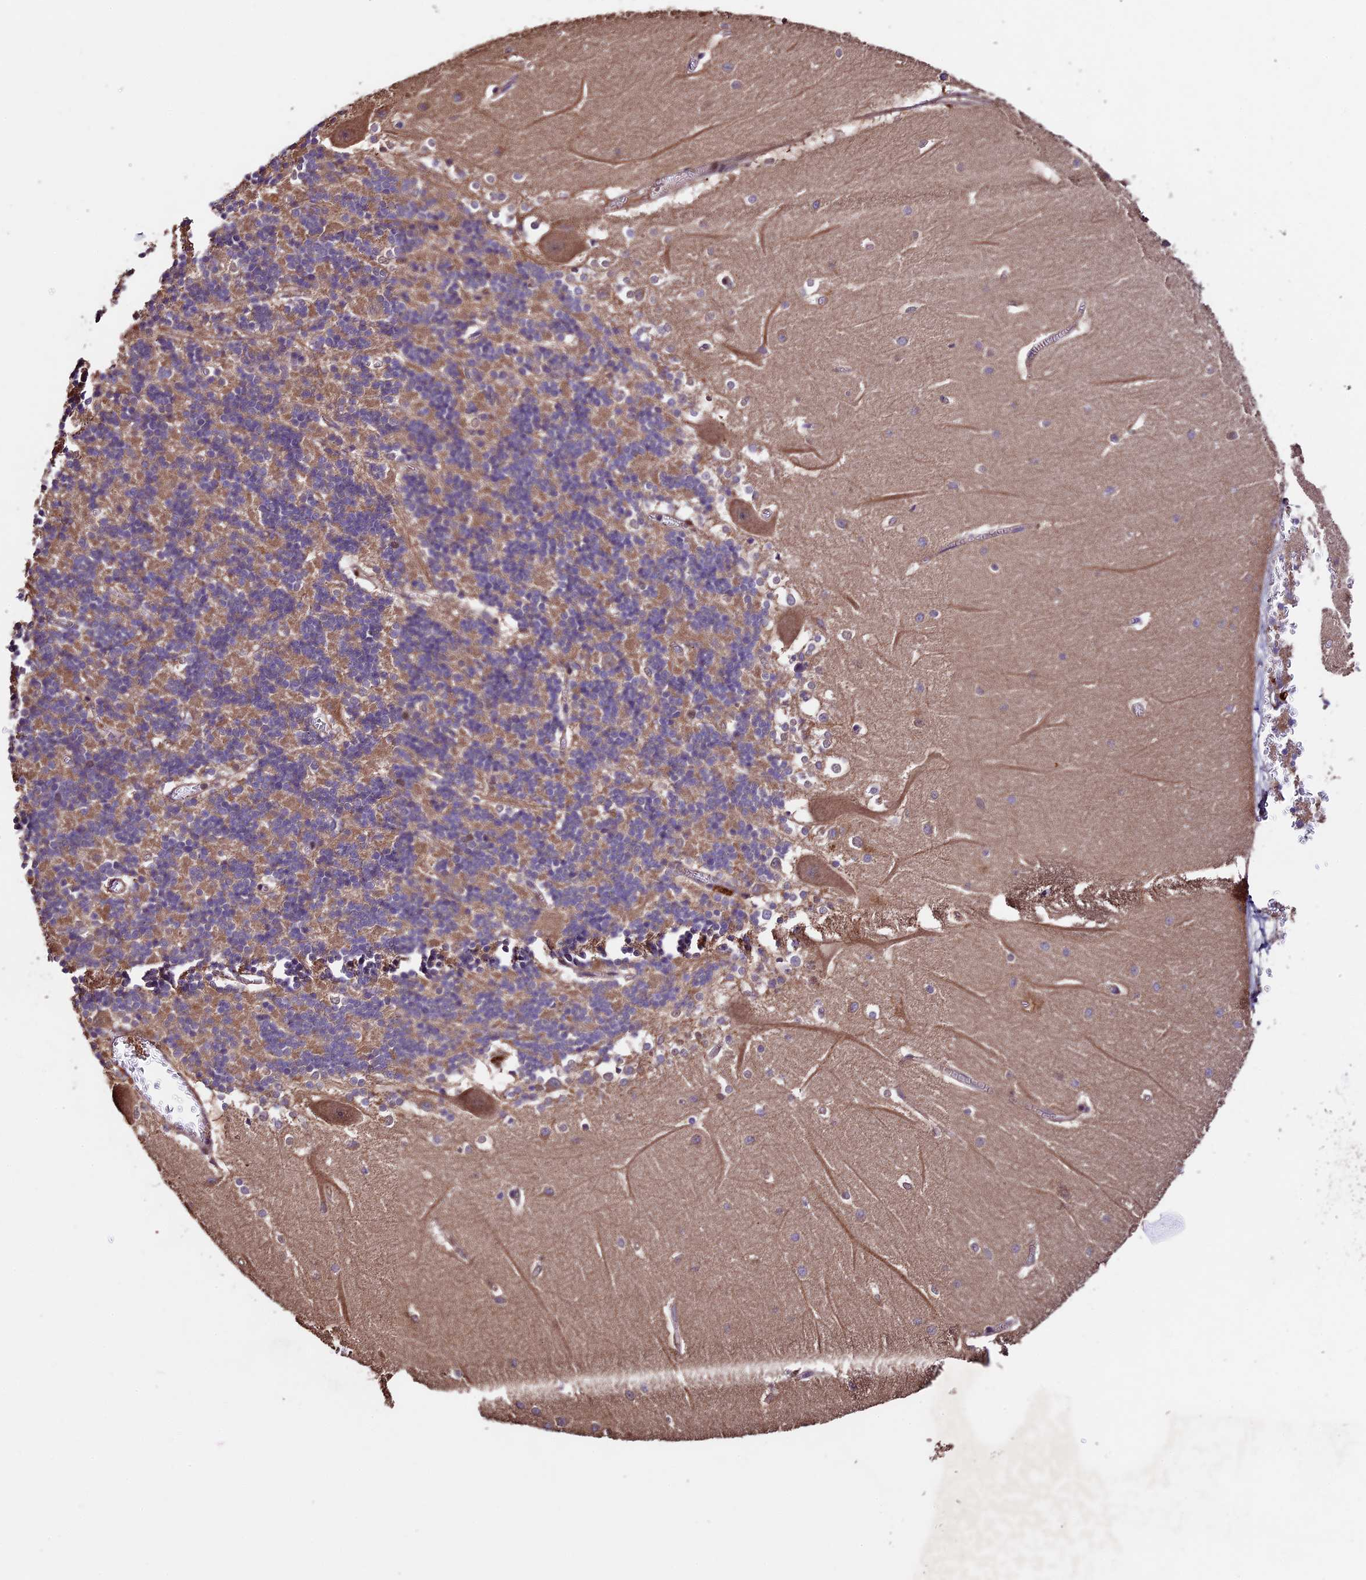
{"staining": {"intensity": "moderate", "quantity": "25%-75%", "location": "cytoplasmic/membranous"}, "tissue": "cerebellum", "cell_type": "Cells in granular layer", "image_type": "normal", "snomed": [{"axis": "morphology", "description": "Normal tissue, NOS"}, {"axis": "topography", "description": "Cerebellum"}], "caption": "Immunohistochemistry staining of benign cerebellum, which displays medium levels of moderate cytoplasmic/membranous staining in approximately 25%-75% of cells in granular layer indicating moderate cytoplasmic/membranous protein staining. The staining was performed using DAB (brown) for protein detection and nuclei were counterstained in hematoxylin (blue).", "gene": "SBNO2", "patient": {"sex": "male", "age": 37}}